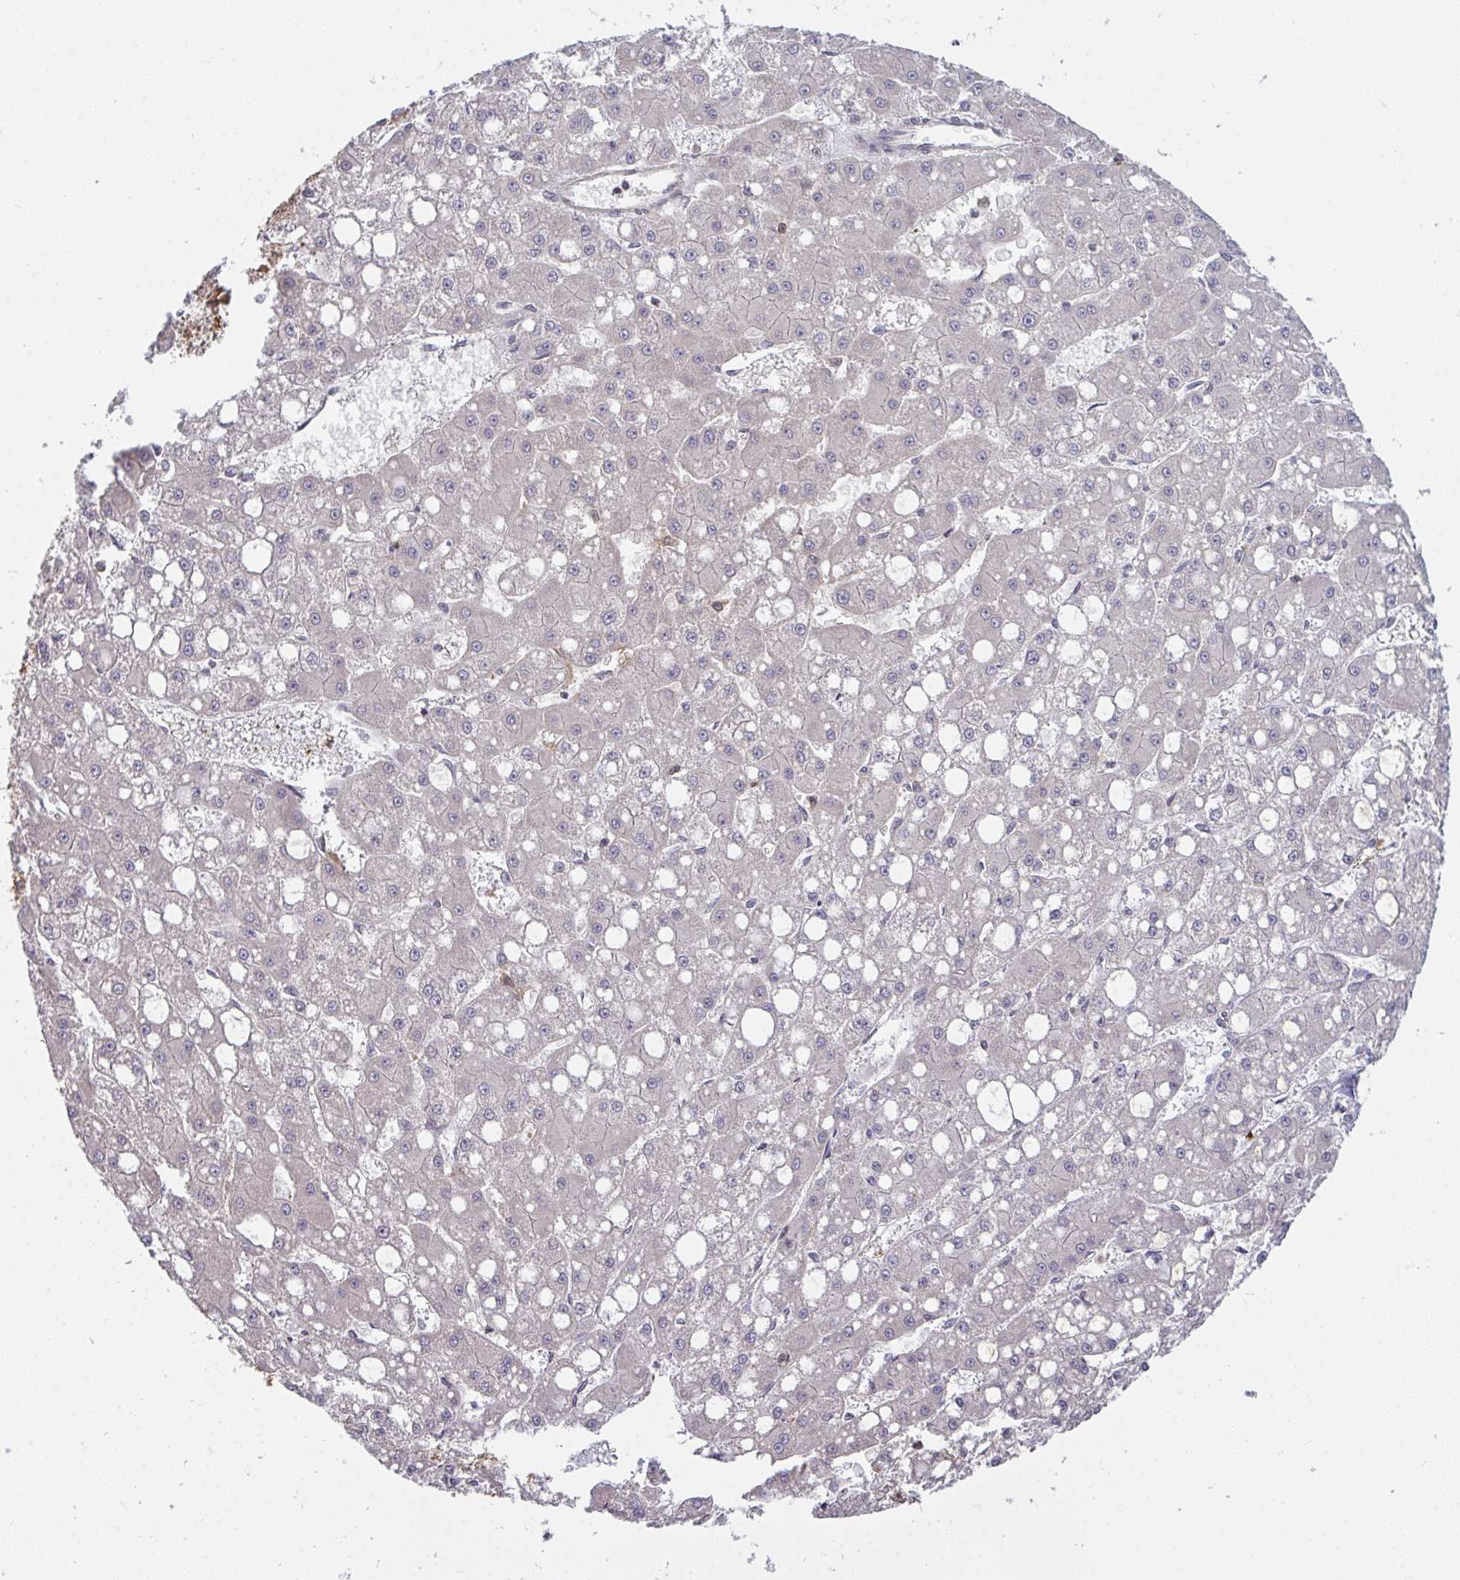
{"staining": {"intensity": "negative", "quantity": "none", "location": "none"}, "tissue": "liver cancer", "cell_type": "Tumor cells", "image_type": "cancer", "snomed": [{"axis": "morphology", "description": "Carcinoma, Hepatocellular, NOS"}, {"axis": "topography", "description": "Liver"}], "caption": "Immunohistochemistry (IHC) image of neoplastic tissue: human hepatocellular carcinoma (liver) stained with DAB (3,3'-diaminobenzidine) displays no significant protein staining in tumor cells.", "gene": "SAP30", "patient": {"sex": "male", "age": 67}}